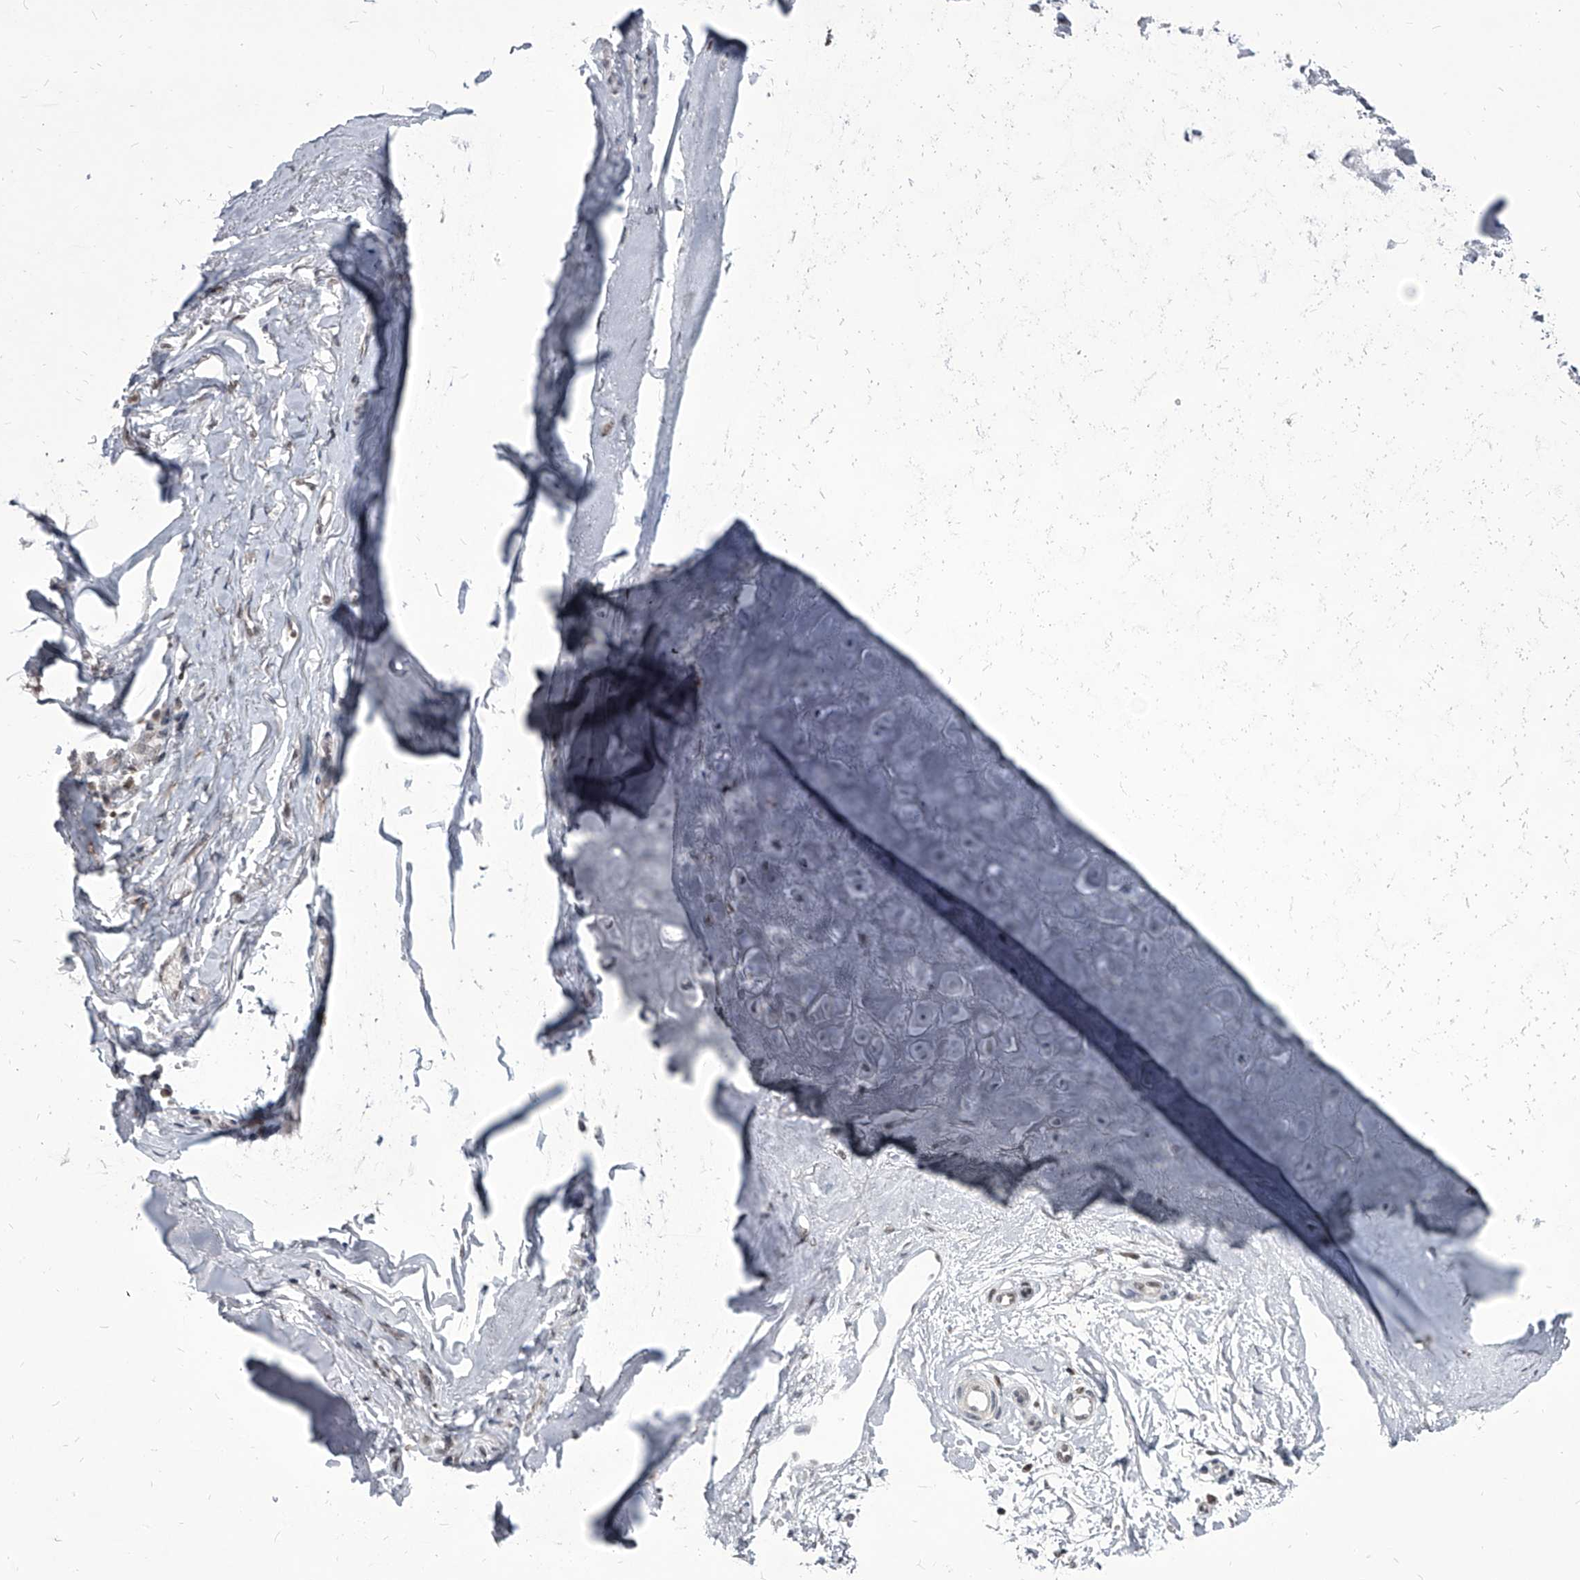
{"staining": {"intensity": "moderate", "quantity": "<25%", "location": "nuclear"}, "tissue": "adipose tissue", "cell_type": "Adipocytes", "image_type": "normal", "snomed": [{"axis": "morphology", "description": "Normal tissue, NOS"}, {"axis": "morphology", "description": "Basal cell carcinoma"}, {"axis": "topography", "description": "Skin"}], "caption": "About <25% of adipocytes in normal adipose tissue demonstrate moderate nuclear protein staining as visualized by brown immunohistochemical staining.", "gene": "PPIL4", "patient": {"sex": "female", "age": 89}}